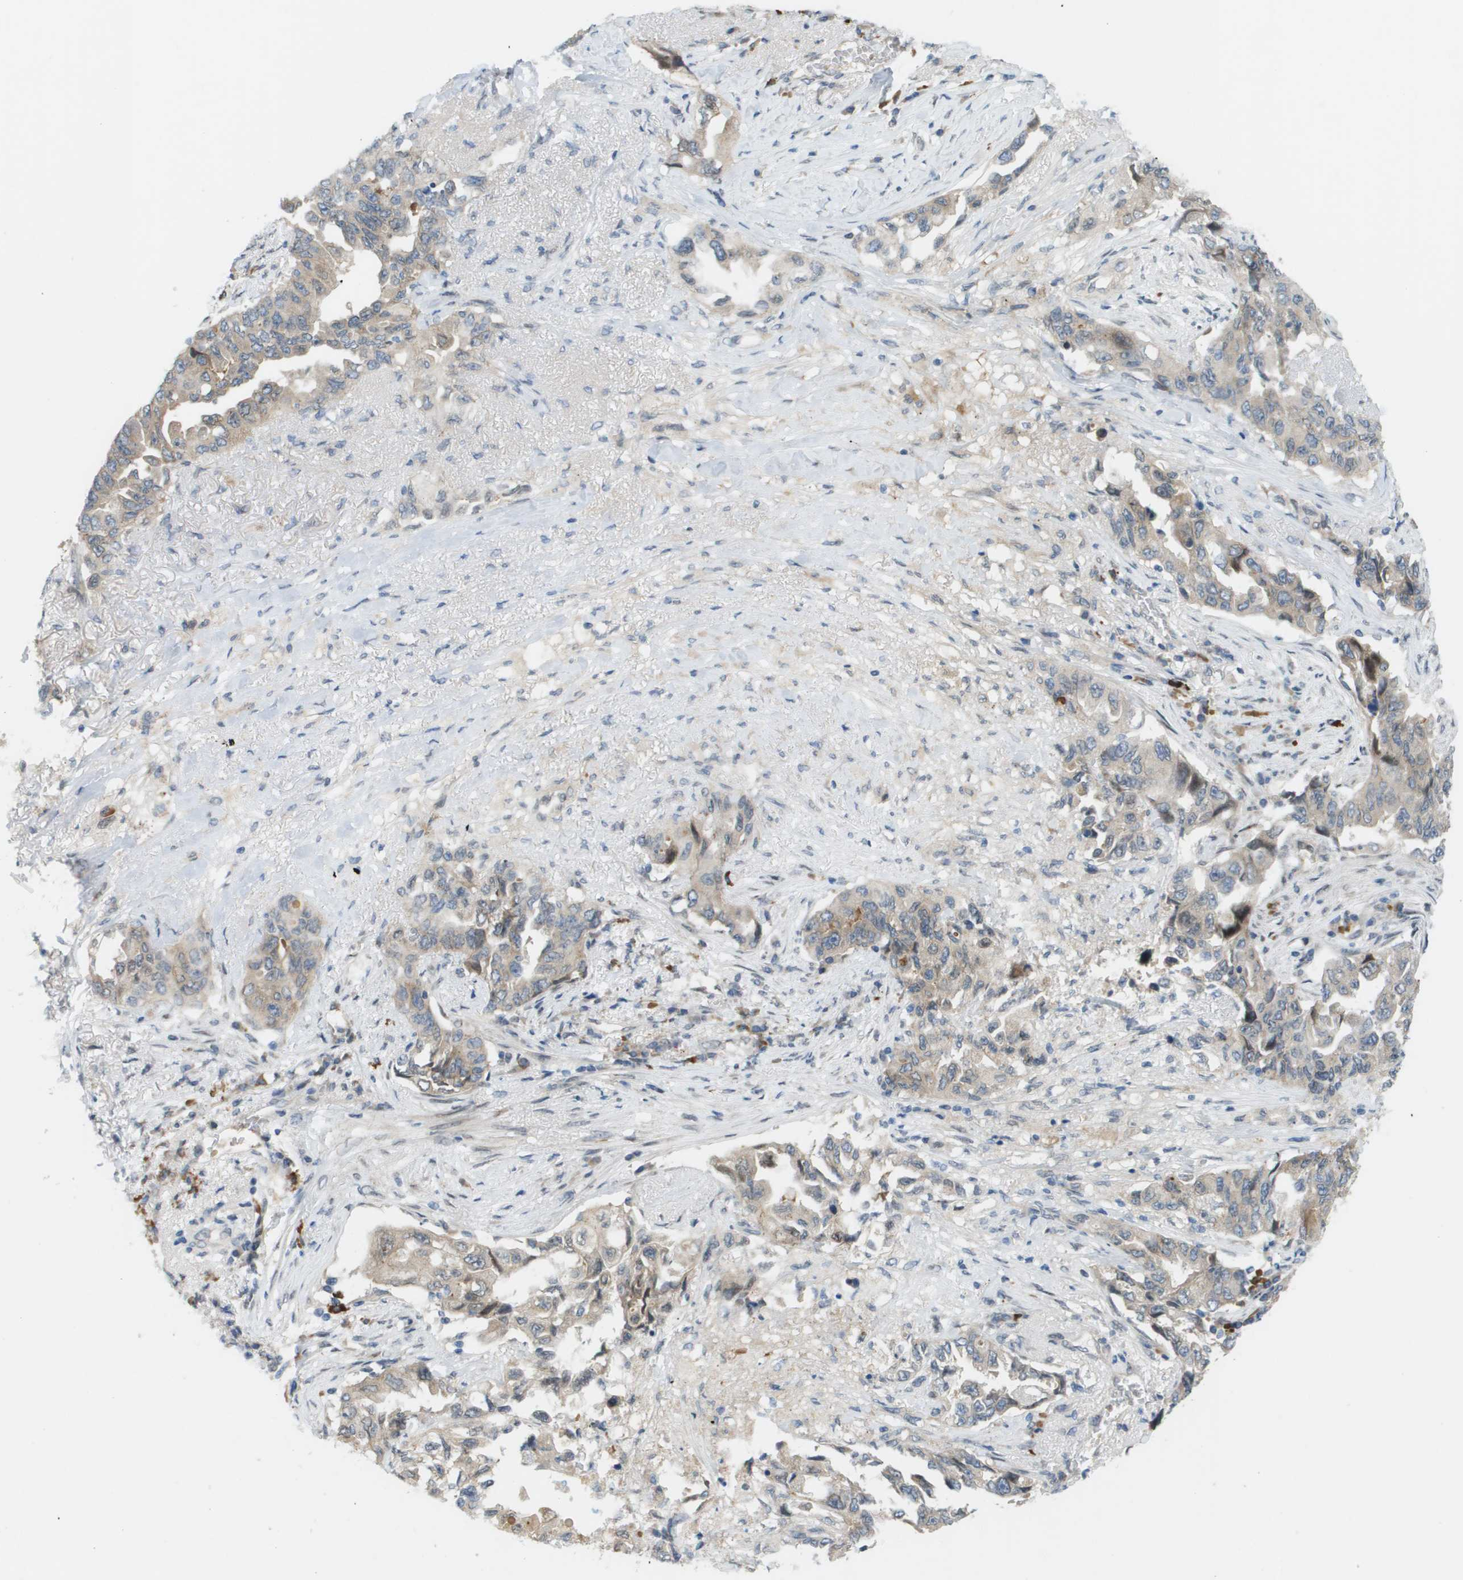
{"staining": {"intensity": "weak", "quantity": ">75%", "location": "cytoplasmic/membranous,nuclear"}, "tissue": "lung cancer", "cell_type": "Tumor cells", "image_type": "cancer", "snomed": [{"axis": "morphology", "description": "Adenocarcinoma, NOS"}, {"axis": "topography", "description": "Lung"}], "caption": "A brown stain shows weak cytoplasmic/membranous and nuclear staining of a protein in human lung adenocarcinoma tumor cells. (DAB = brown stain, brightfield microscopy at high magnification).", "gene": "CACNB4", "patient": {"sex": "female", "age": 51}}